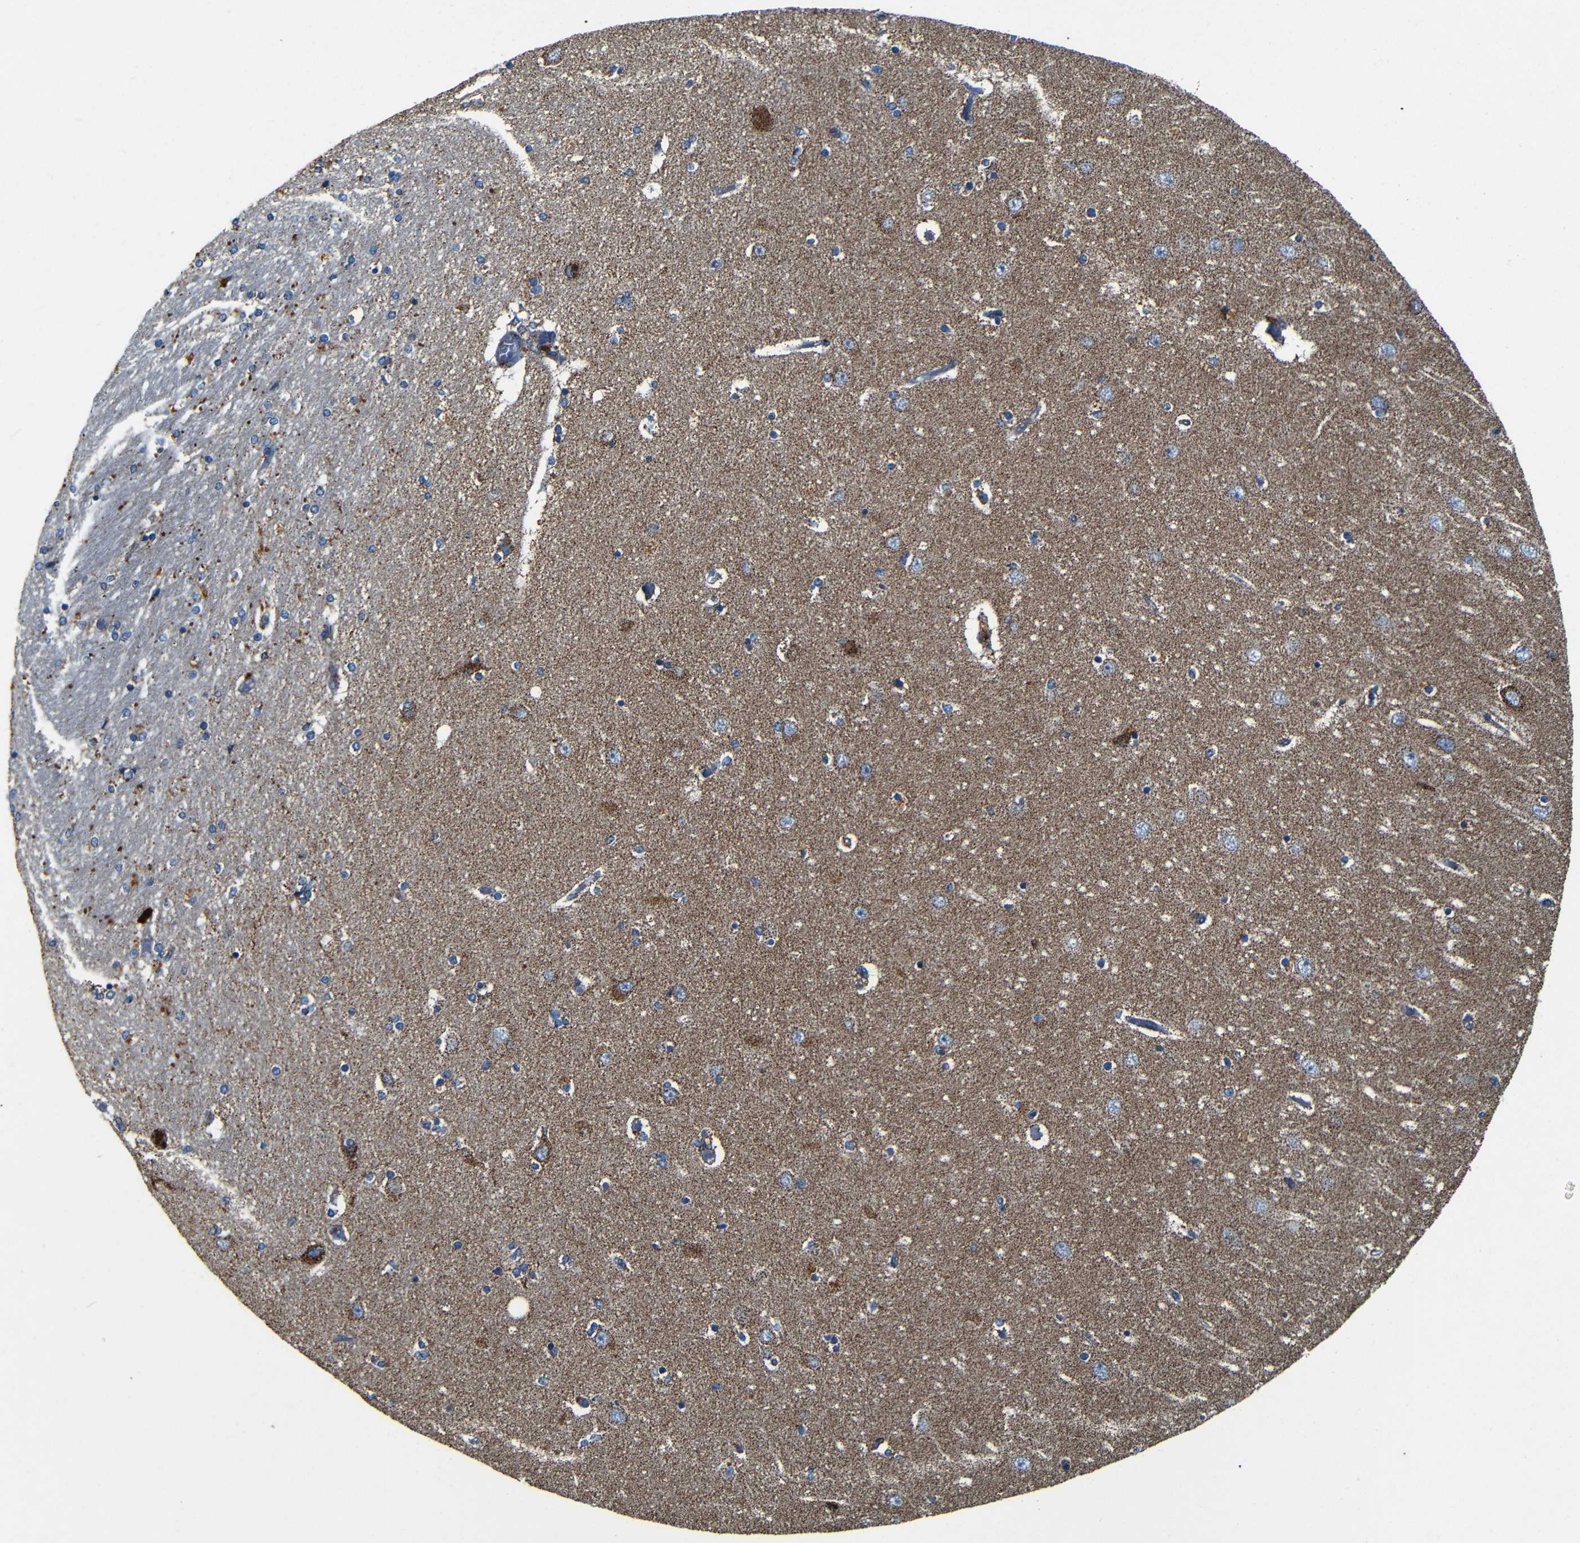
{"staining": {"intensity": "moderate", "quantity": "<25%", "location": "cytoplasmic/membranous"}, "tissue": "hippocampus", "cell_type": "Glial cells", "image_type": "normal", "snomed": [{"axis": "morphology", "description": "Normal tissue, NOS"}, {"axis": "topography", "description": "Hippocampus"}], "caption": "An image showing moderate cytoplasmic/membranous expression in approximately <25% of glial cells in normal hippocampus, as visualized by brown immunohistochemical staining.", "gene": "WSCD2", "patient": {"sex": "female", "age": 54}}